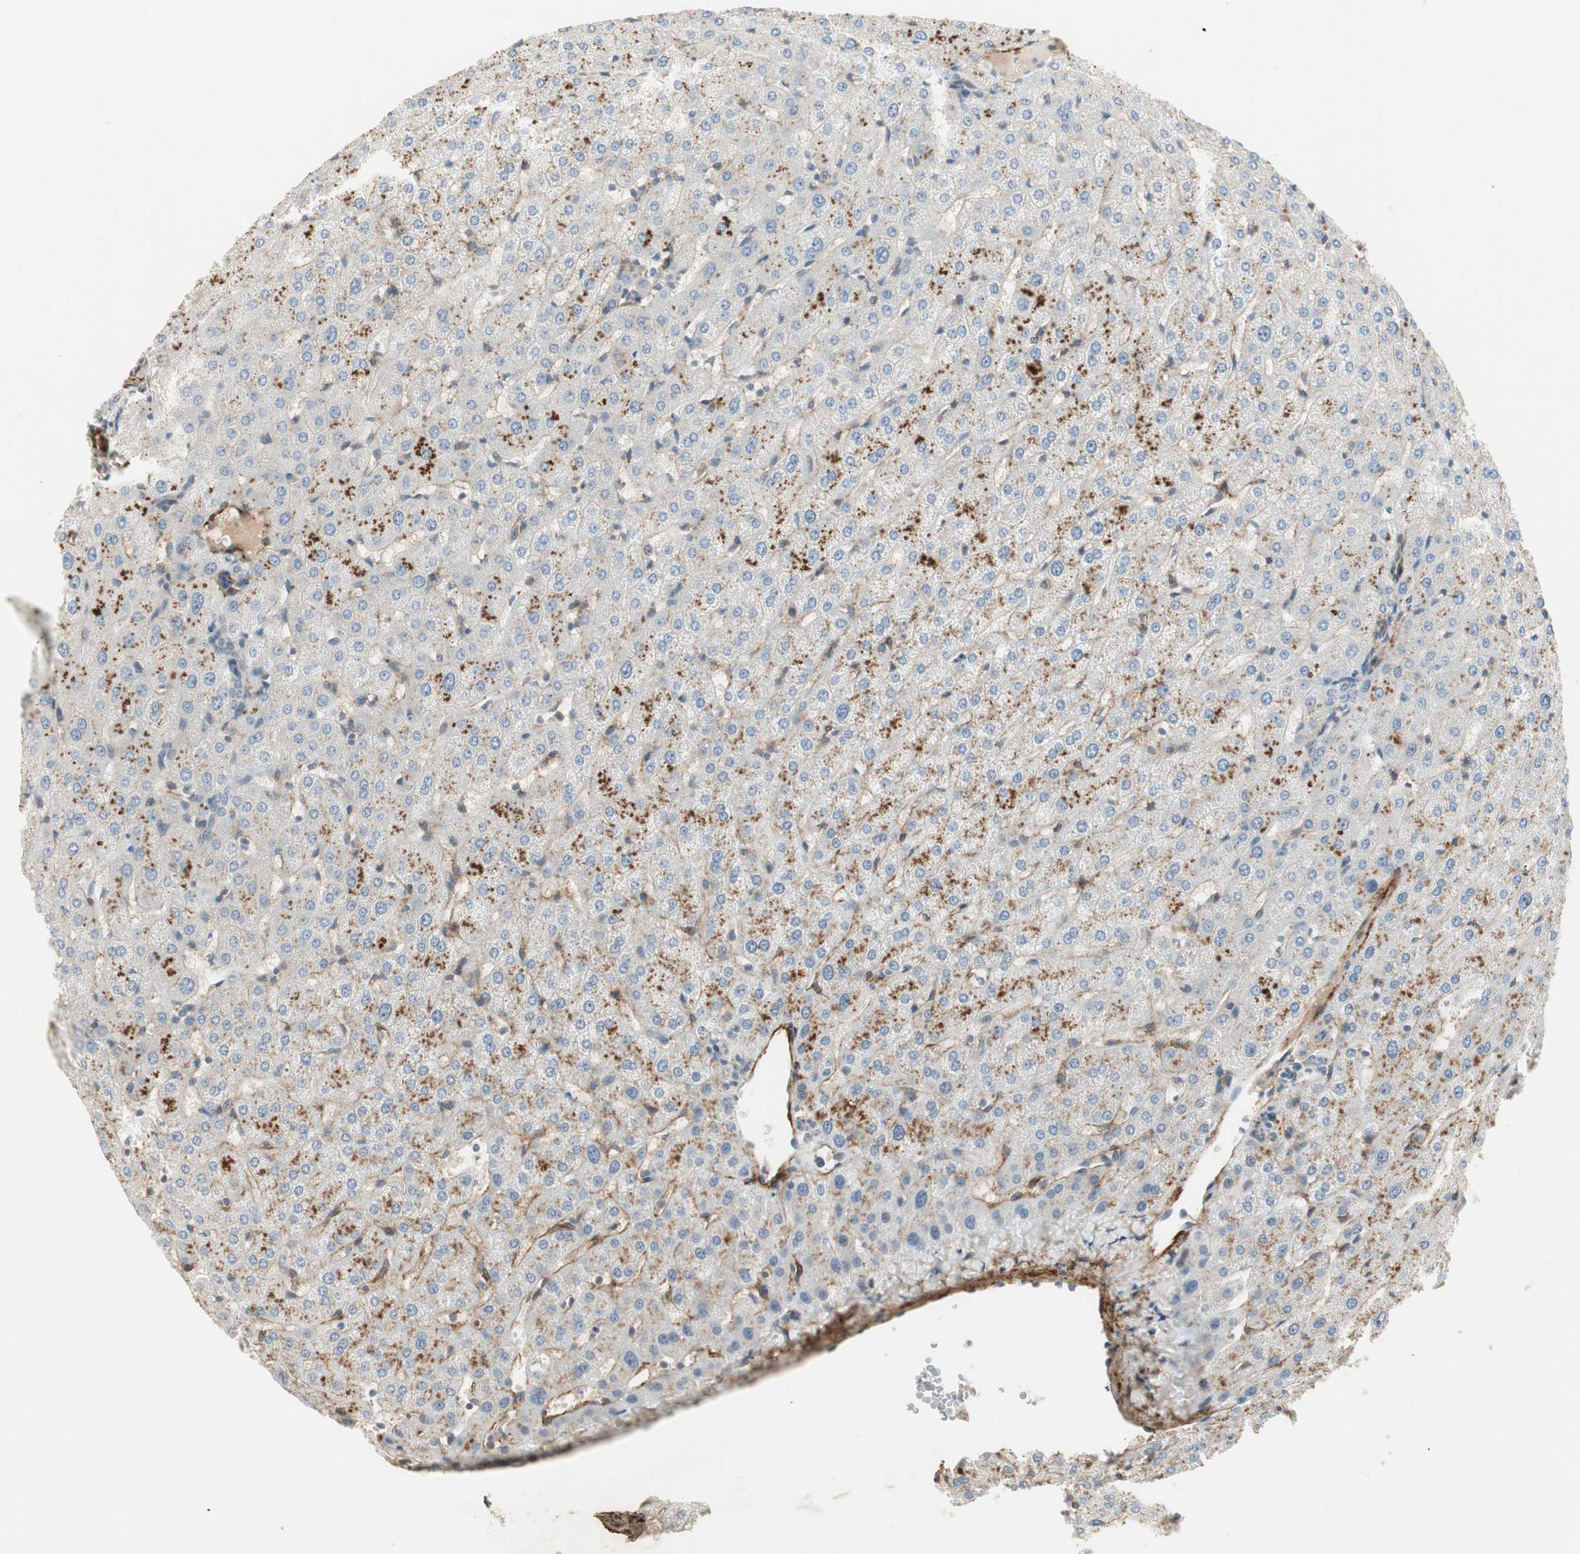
{"staining": {"intensity": "negative", "quantity": "none", "location": "none"}, "tissue": "liver", "cell_type": "Cholangiocytes", "image_type": "normal", "snomed": [{"axis": "morphology", "description": "Normal tissue, NOS"}, {"axis": "morphology", "description": "Fibrosis, NOS"}, {"axis": "topography", "description": "Liver"}], "caption": "Immunohistochemistry (IHC) micrograph of unremarkable liver: human liver stained with DAB reveals no significant protein expression in cholangiocytes. (Brightfield microscopy of DAB IHC at high magnification).", "gene": "RNGTT", "patient": {"sex": "female", "age": 29}}